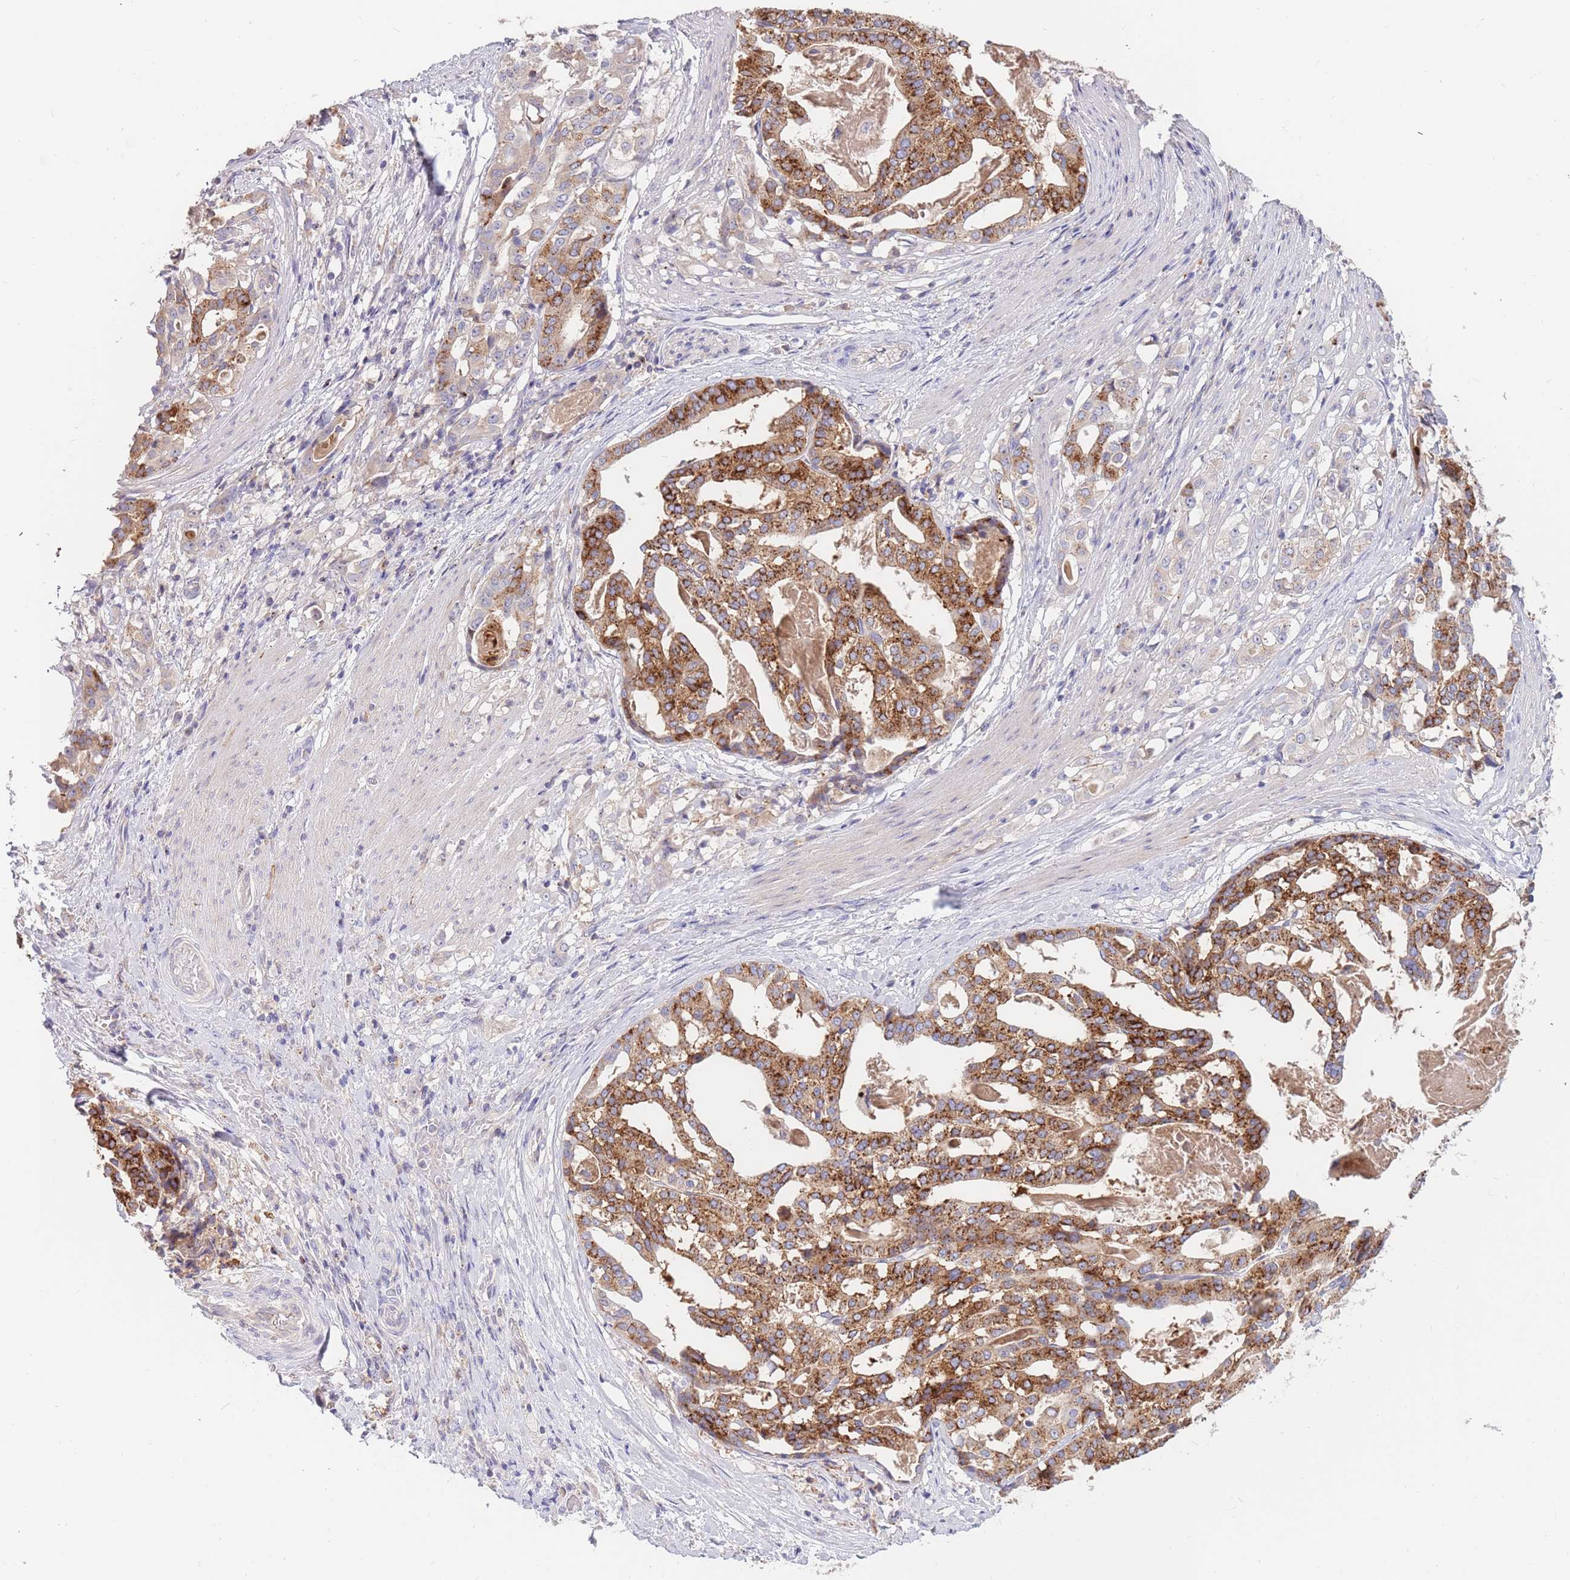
{"staining": {"intensity": "strong", "quantity": ">75%", "location": "cytoplasmic/membranous"}, "tissue": "stomach cancer", "cell_type": "Tumor cells", "image_type": "cancer", "snomed": [{"axis": "morphology", "description": "Adenocarcinoma, NOS"}, {"axis": "topography", "description": "Stomach"}], "caption": "Adenocarcinoma (stomach) was stained to show a protein in brown. There is high levels of strong cytoplasmic/membranous positivity in approximately >75% of tumor cells.", "gene": "BORCS5", "patient": {"sex": "male", "age": 48}}